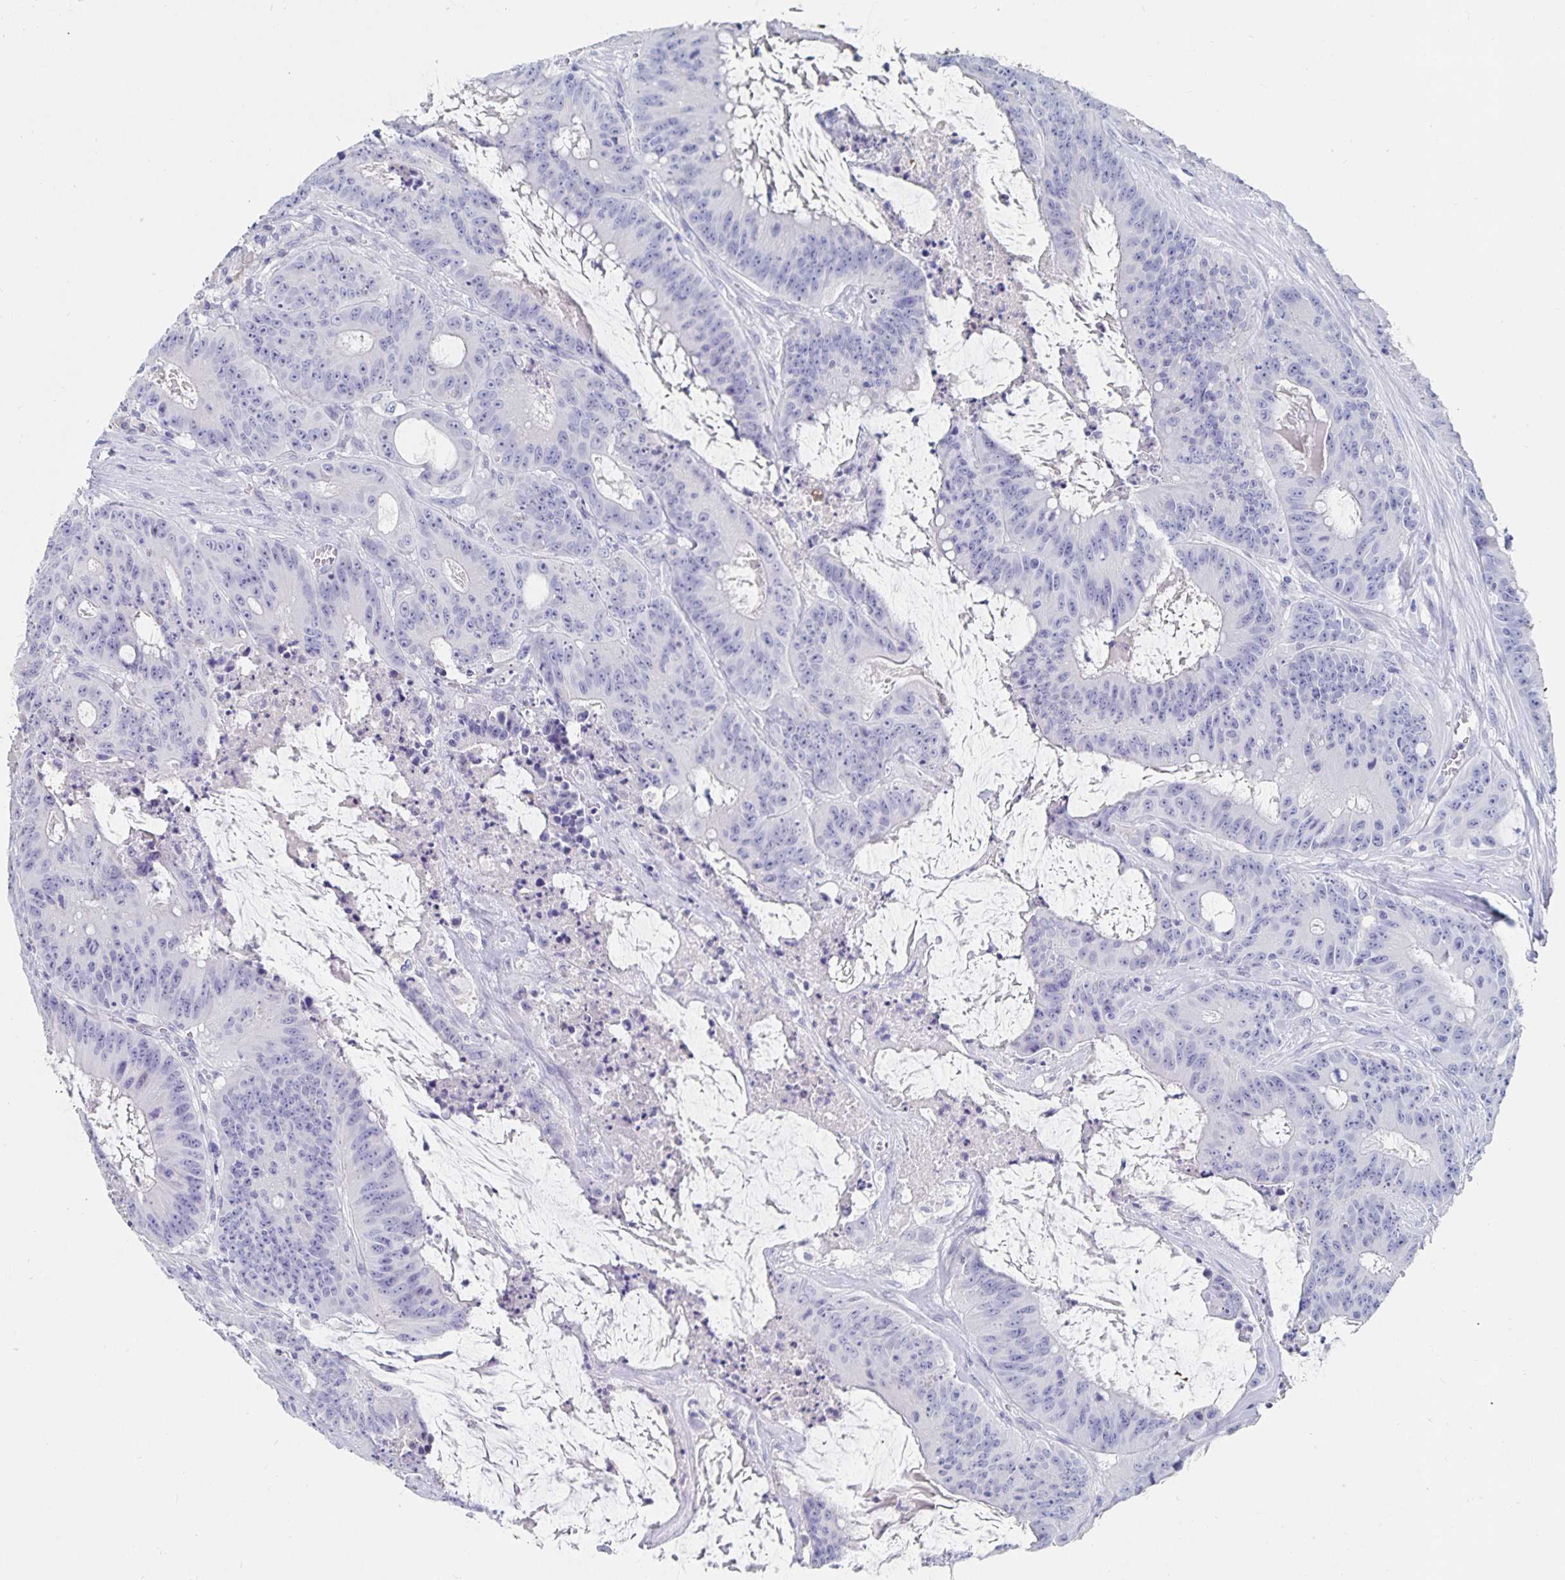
{"staining": {"intensity": "negative", "quantity": "none", "location": "none"}, "tissue": "colorectal cancer", "cell_type": "Tumor cells", "image_type": "cancer", "snomed": [{"axis": "morphology", "description": "Adenocarcinoma, NOS"}, {"axis": "topography", "description": "Colon"}], "caption": "Tumor cells show no significant protein expression in colorectal adenocarcinoma.", "gene": "CFAP69", "patient": {"sex": "male", "age": 33}}